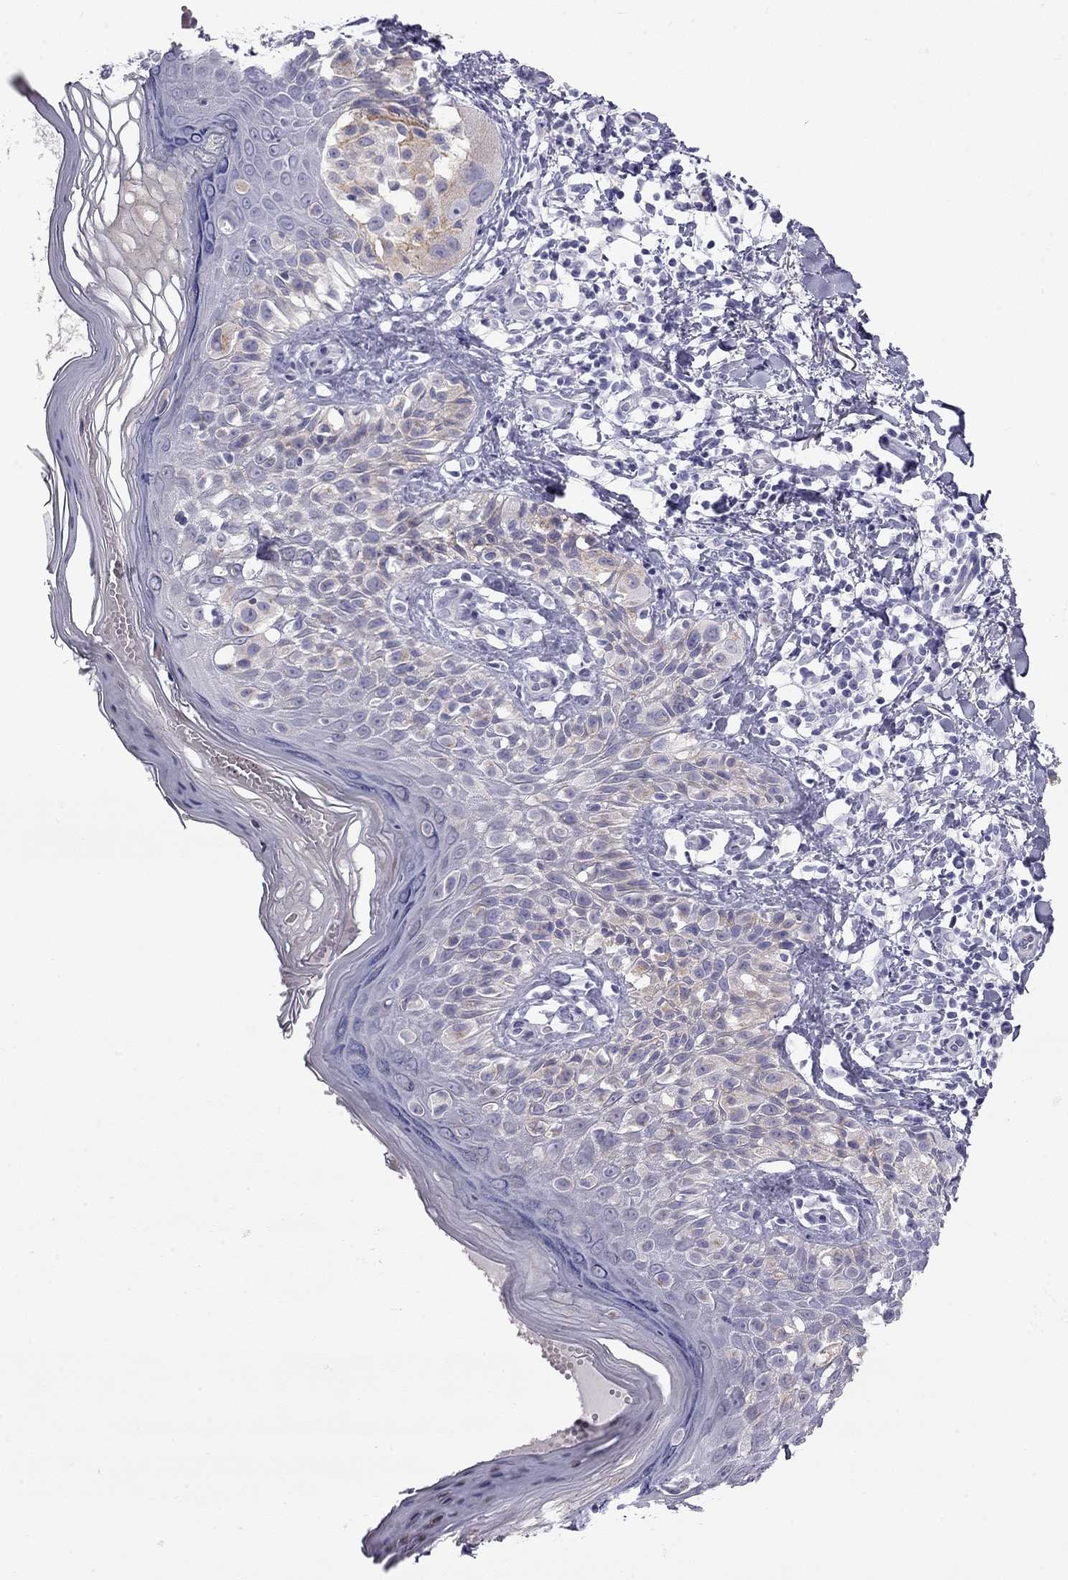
{"staining": {"intensity": "weak", "quantity": "<25%", "location": "cytoplasmic/membranous"}, "tissue": "melanoma", "cell_type": "Tumor cells", "image_type": "cancer", "snomed": [{"axis": "morphology", "description": "Malignant melanoma, NOS"}, {"axis": "topography", "description": "Skin"}], "caption": "The image reveals no significant expression in tumor cells of melanoma.", "gene": "TDRD6", "patient": {"sex": "female", "age": 73}}